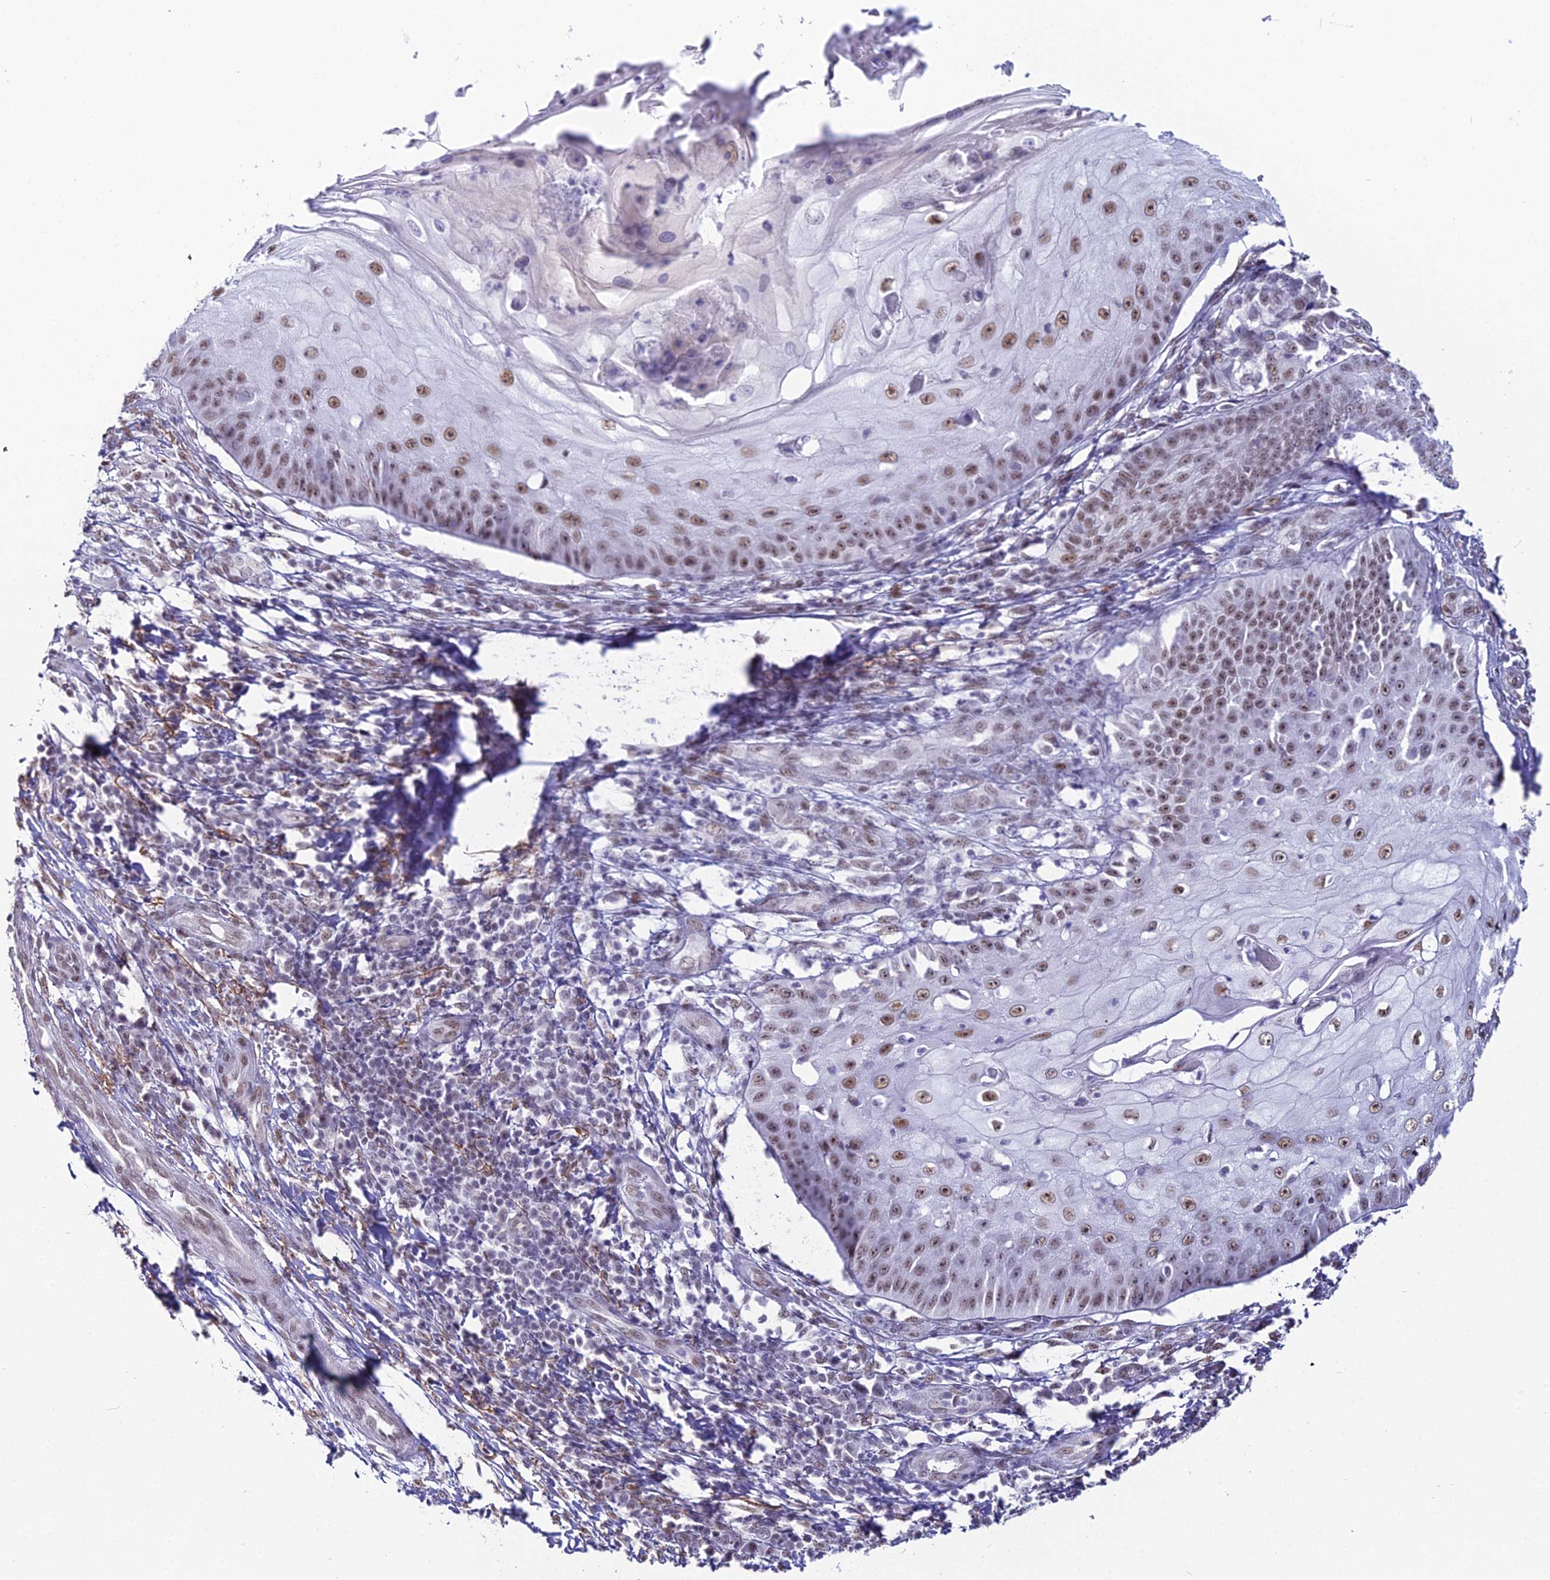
{"staining": {"intensity": "moderate", "quantity": ">75%", "location": "nuclear"}, "tissue": "skin cancer", "cell_type": "Tumor cells", "image_type": "cancer", "snomed": [{"axis": "morphology", "description": "Squamous cell carcinoma, NOS"}, {"axis": "topography", "description": "Skin"}], "caption": "Moderate nuclear protein expression is seen in about >75% of tumor cells in skin squamous cell carcinoma.", "gene": "RBM12", "patient": {"sex": "male", "age": 70}}